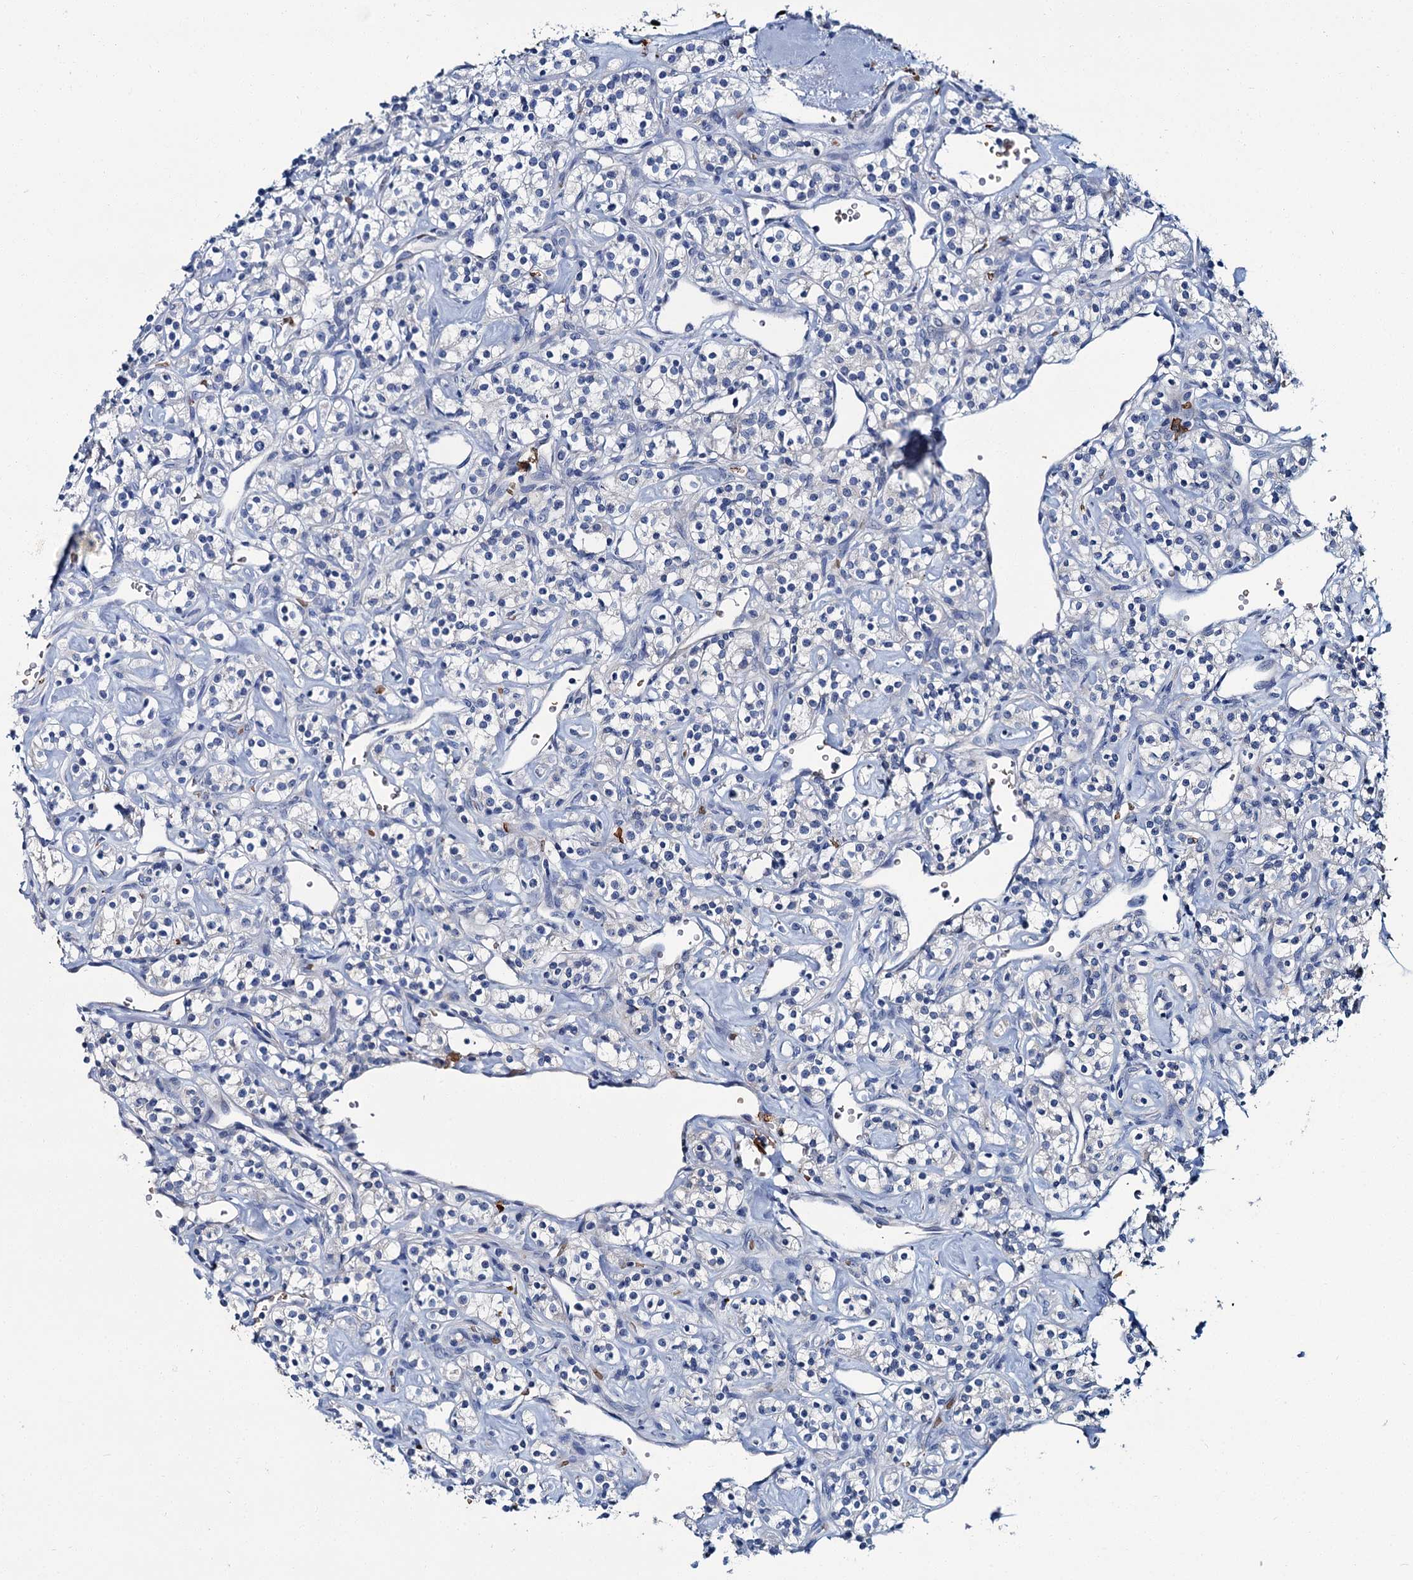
{"staining": {"intensity": "negative", "quantity": "none", "location": "none"}, "tissue": "renal cancer", "cell_type": "Tumor cells", "image_type": "cancer", "snomed": [{"axis": "morphology", "description": "Adenocarcinoma, NOS"}, {"axis": "topography", "description": "Kidney"}], "caption": "Tumor cells show no significant positivity in renal cancer.", "gene": "ATG2A", "patient": {"sex": "male", "age": 77}}